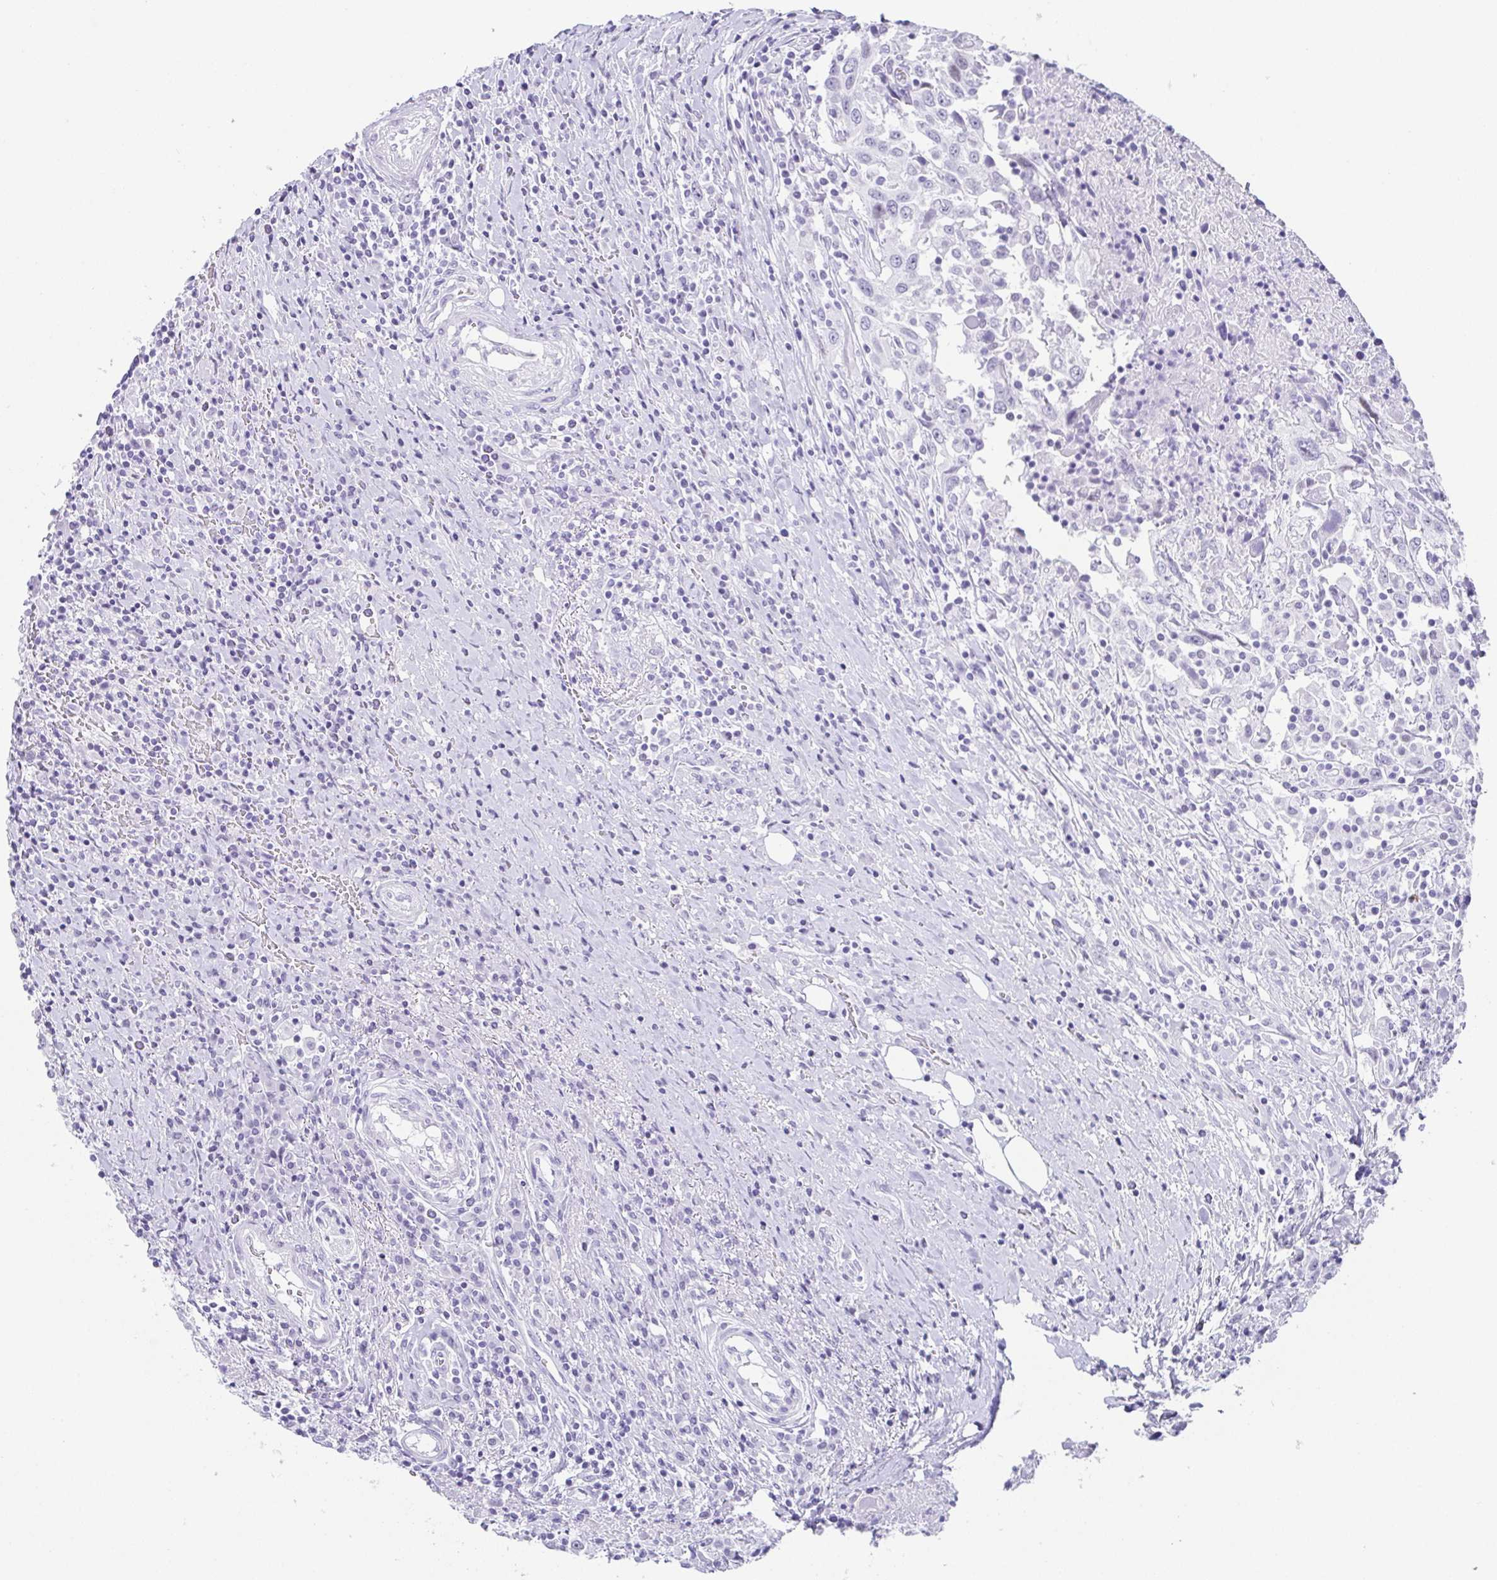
{"staining": {"intensity": "negative", "quantity": "none", "location": "none"}, "tissue": "urothelial cancer", "cell_type": "Tumor cells", "image_type": "cancer", "snomed": [{"axis": "morphology", "description": "Urothelial carcinoma, High grade"}, {"axis": "topography", "description": "Urinary bladder"}], "caption": "An immunohistochemistry image of high-grade urothelial carcinoma is shown. There is no staining in tumor cells of high-grade urothelial carcinoma. Brightfield microscopy of IHC stained with DAB (3,3'-diaminobenzidine) (brown) and hematoxylin (blue), captured at high magnification.", "gene": "ESX1", "patient": {"sex": "male", "age": 61}}